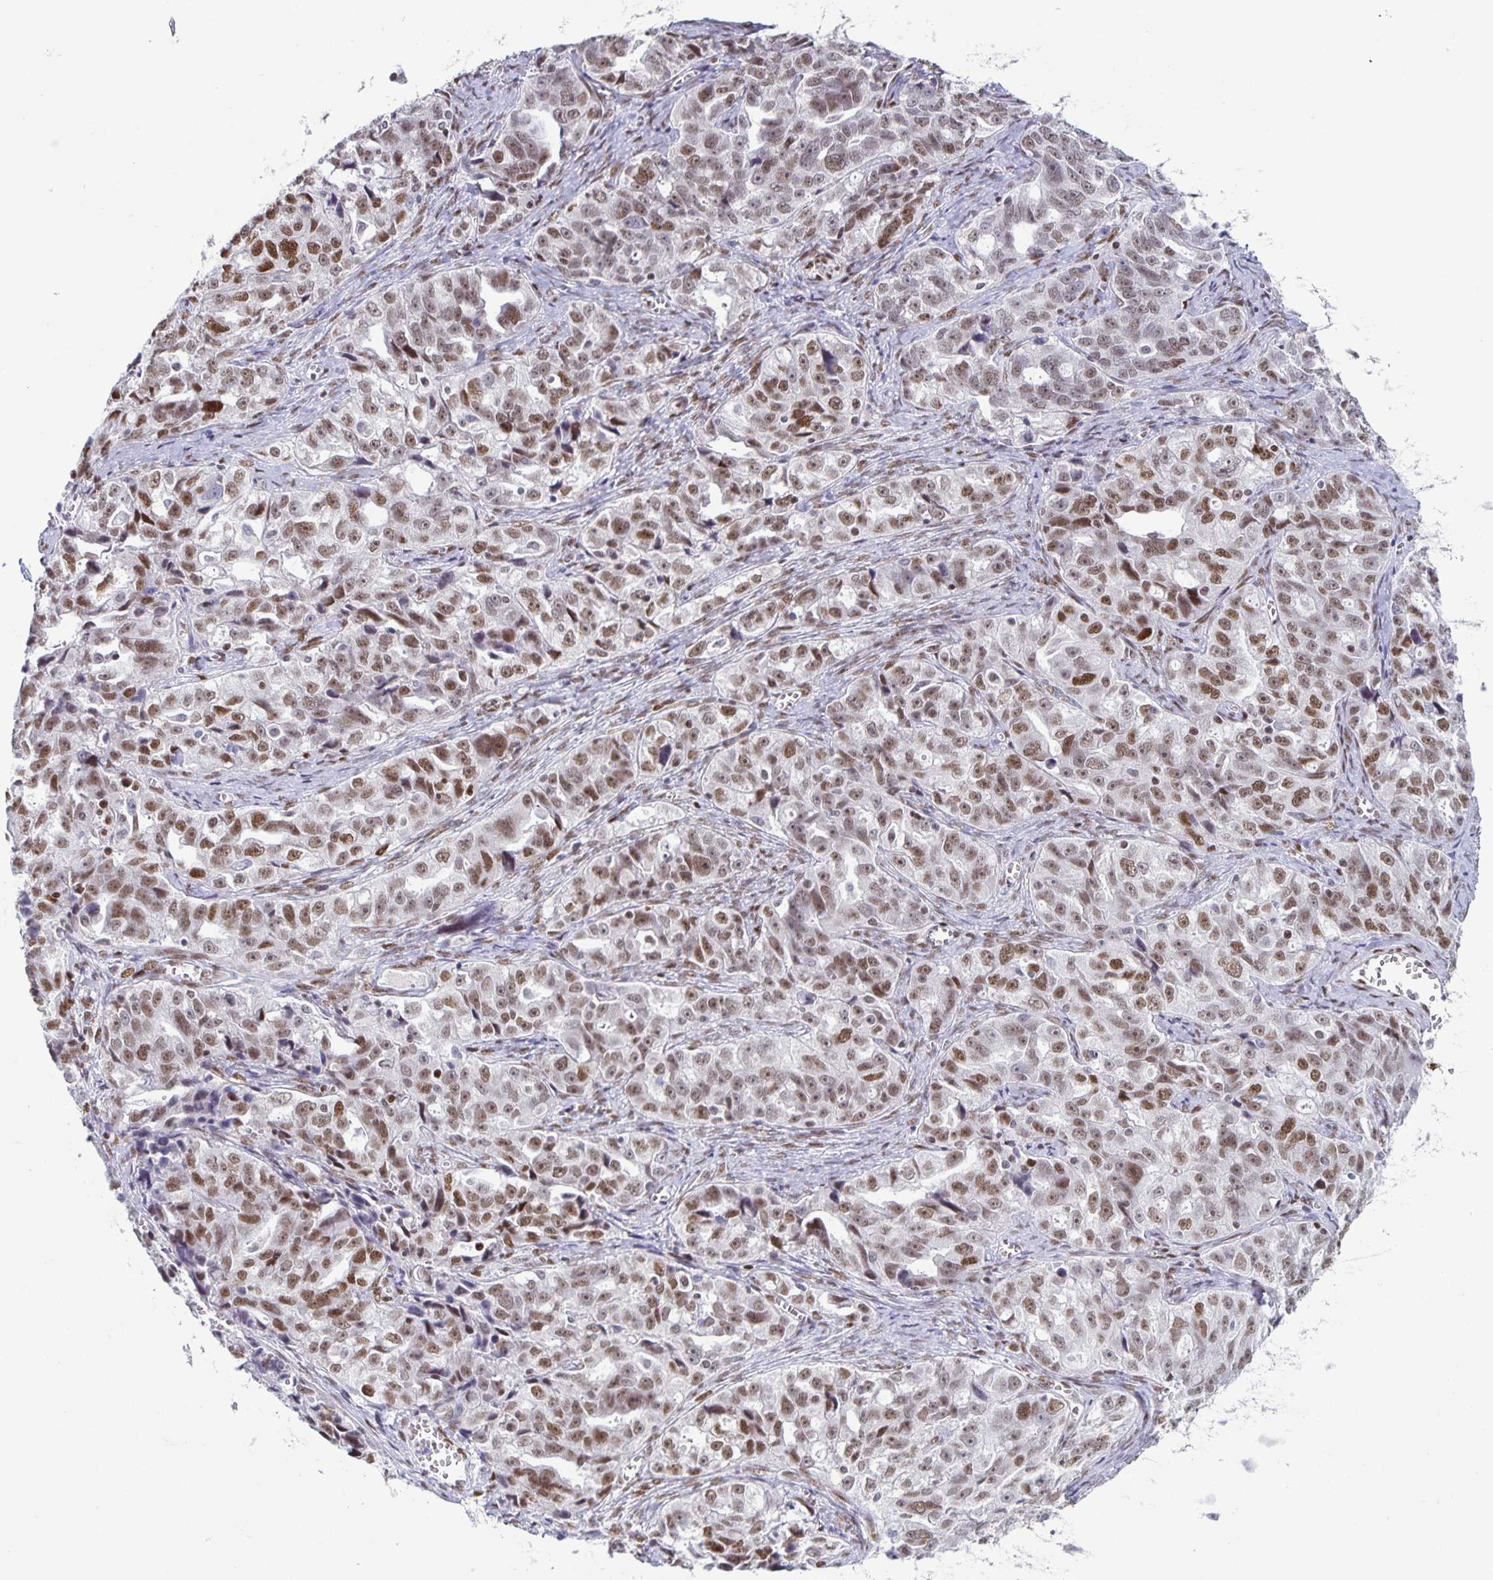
{"staining": {"intensity": "moderate", "quantity": ">75%", "location": "nuclear"}, "tissue": "ovarian cancer", "cell_type": "Tumor cells", "image_type": "cancer", "snomed": [{"axis": "morphology", "description": "Cystadenocarcinoma, serous, NOS"}, {"axis": "topography", "description": "Ovary"}], "caption": "Ovarian cancer stained with a protein marker demonstrates moderate staining in tumor cells.", "gene": "JUND", "patient": {"sex": "female", "age": 51}}